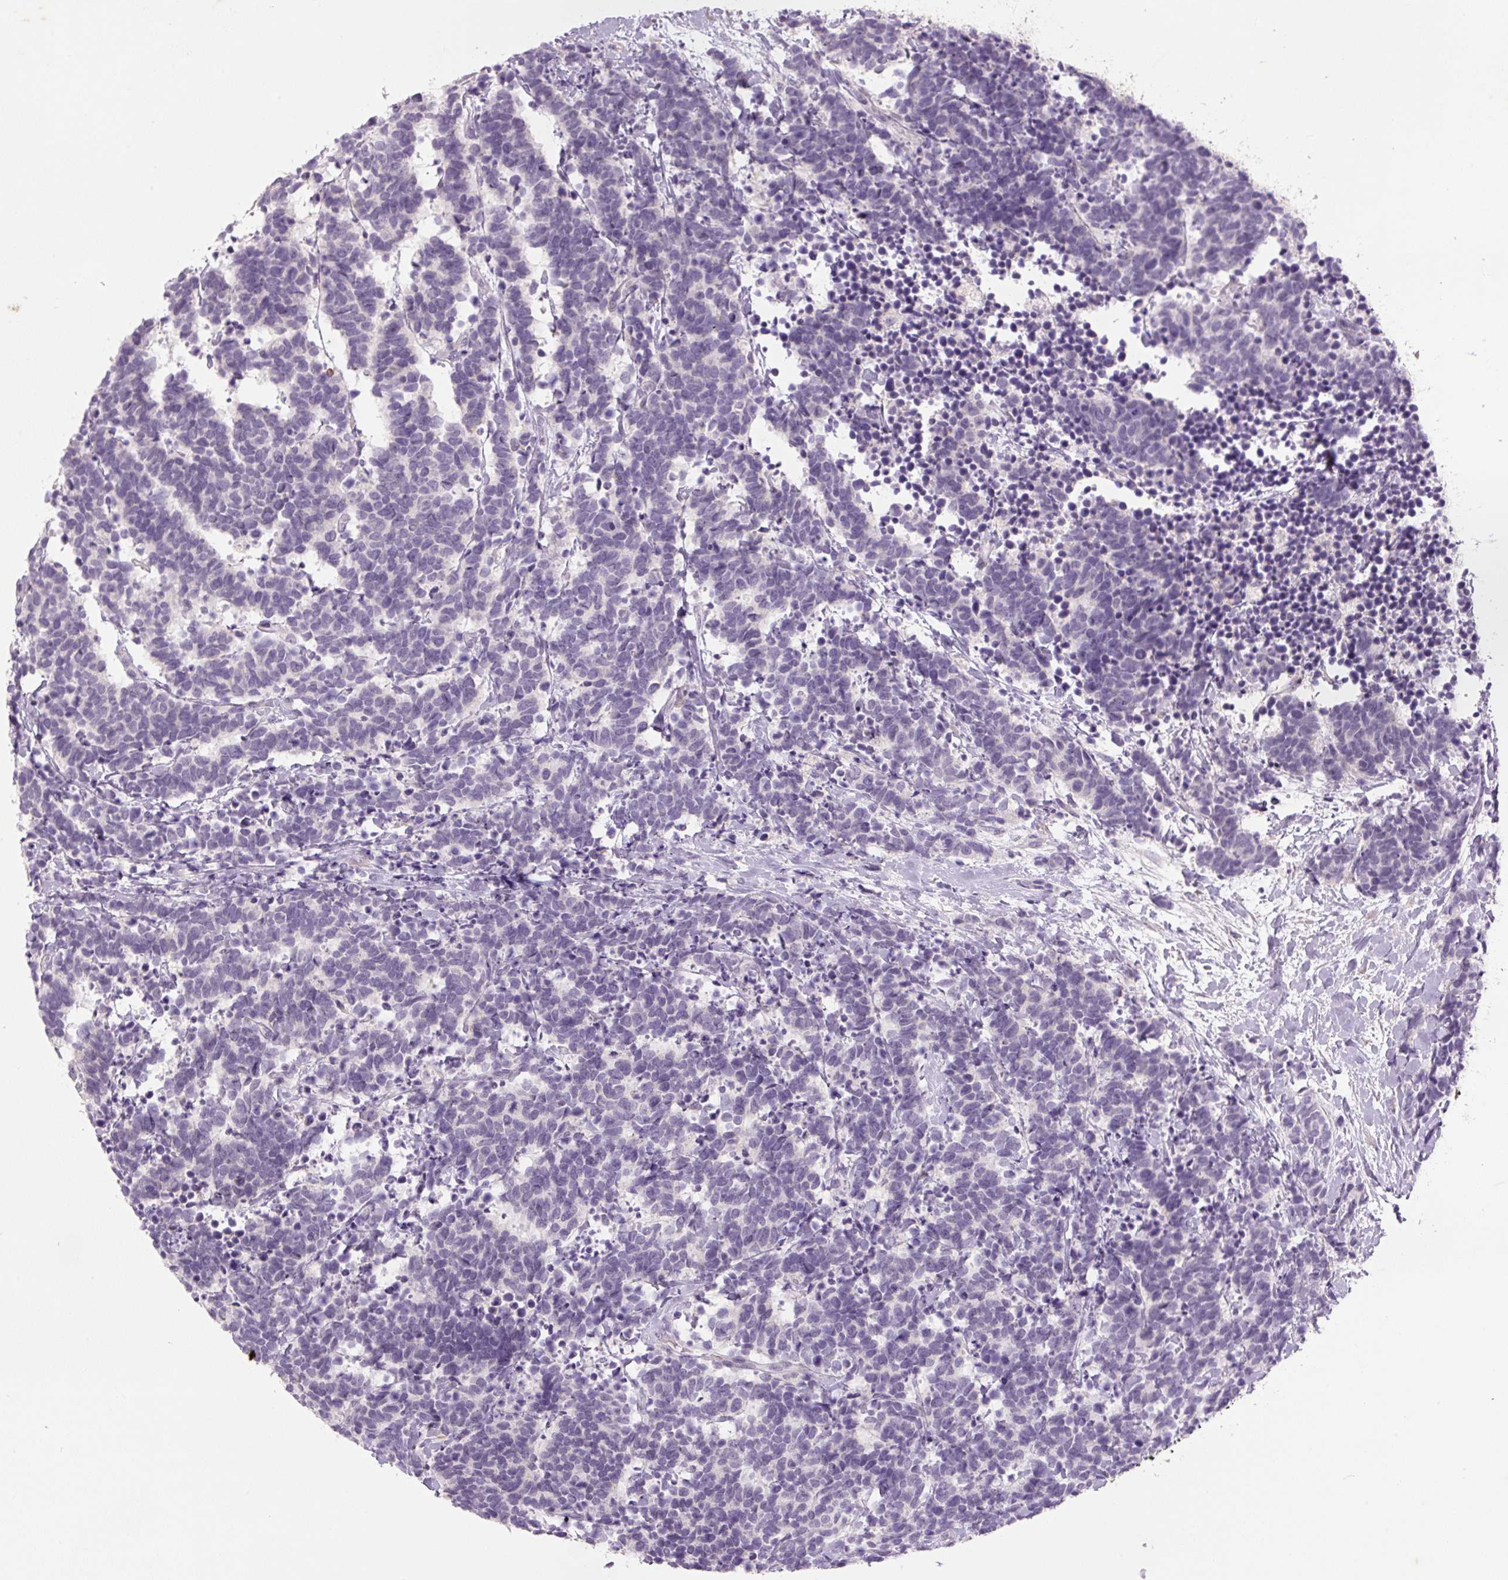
{"staining": {"intensity": "negative", "quantity": "none", "location": "none"}, "tissue": "carcinoid", "cell_type": "Tumor cells", "image_type": "cancer", "snomed": [{"axis": "morphology", "description": "Carcinoma, NOS"}, {"axis": "morphology", "description": "Carcinoid, malignant, NOS"}, {"axis": "topography", "description": "Prostate"}], "caption": "This histopathology image is of carcinoid stained with IHC to label a protein in brown with the nuclei are counter-stained blue. There is no positivity in tumor cells.", "gene": "TMEM100", "patient": {"sex": "male", "age": 57}}